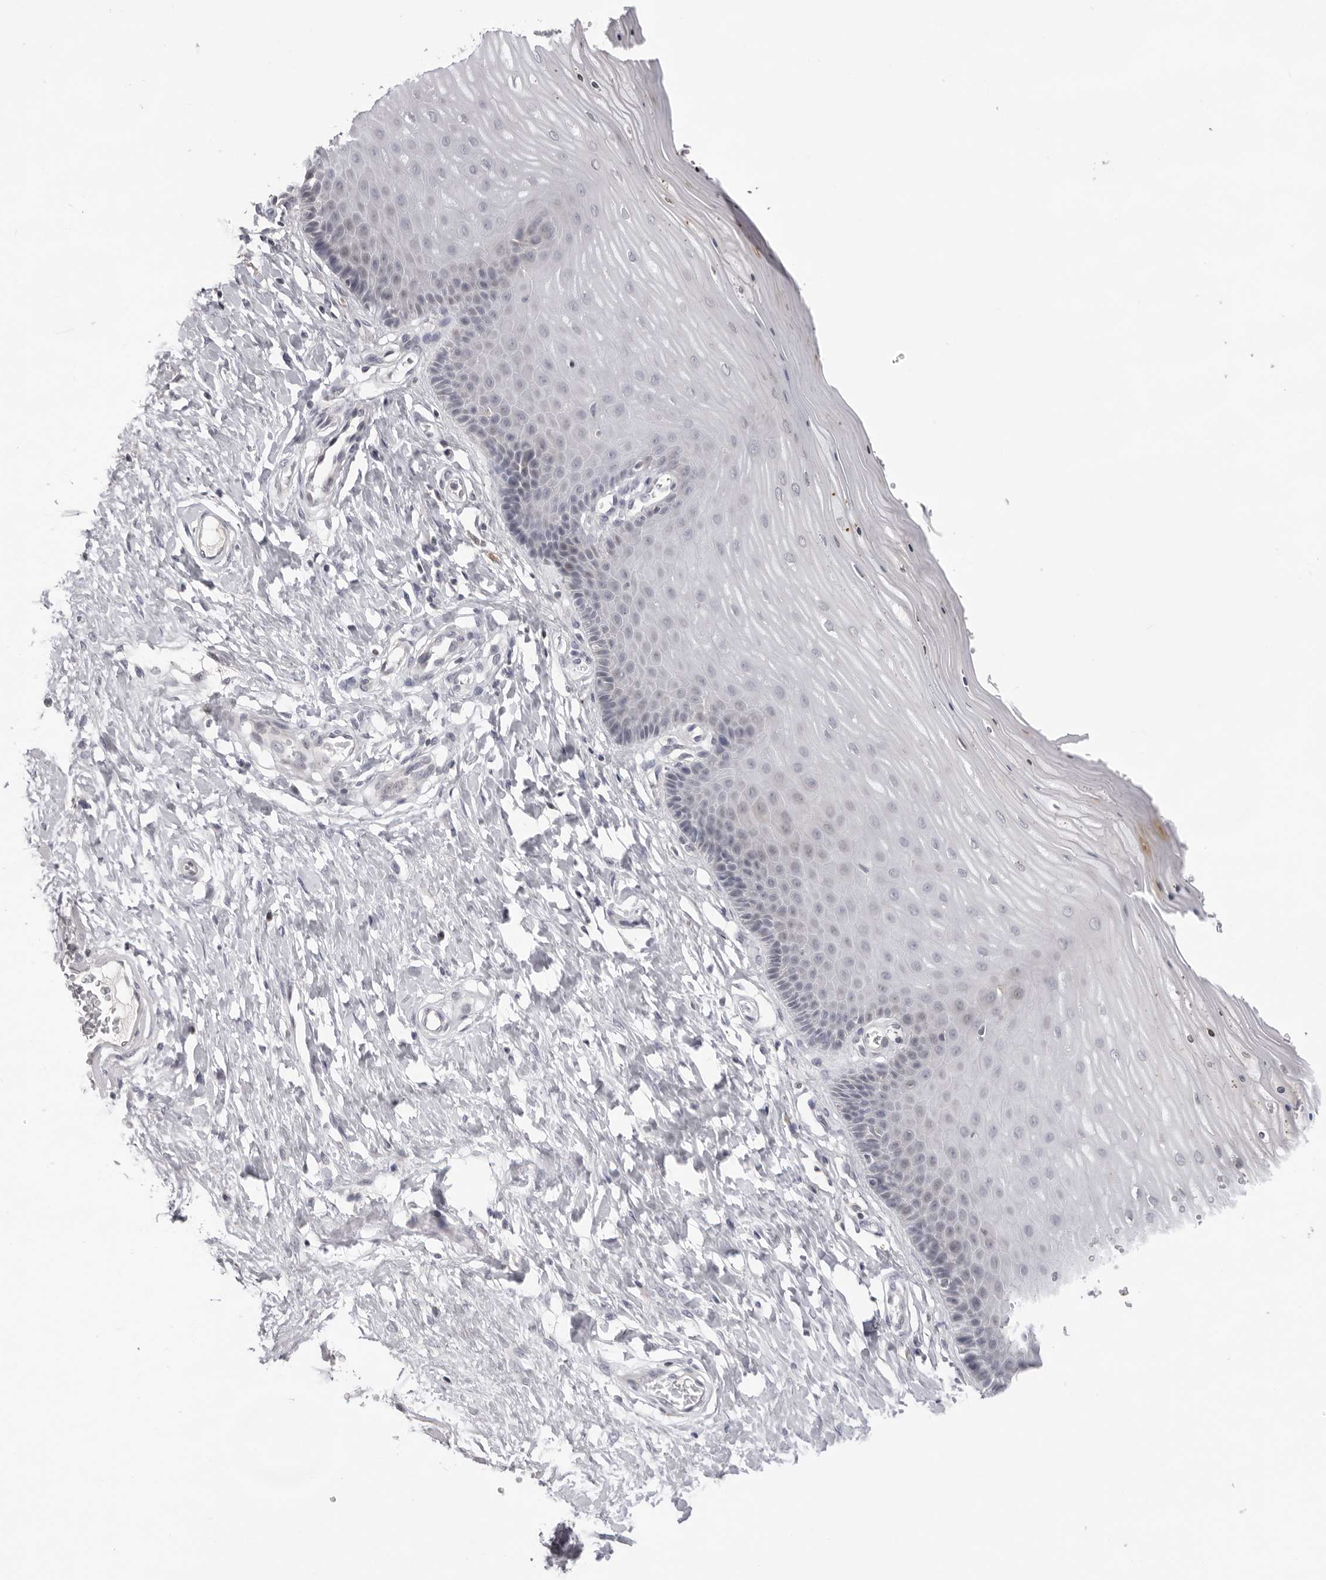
{"staining": {"intensity": "weak", "quantity": "<25%", "location": "cytoplasmic/membranous"}, "tissue": "cervix", "cell_type": "Glandular cells", "image_type": "normal", "snomed": [{"axis": "morphology", "description": "Normal tissue, NOS"}, {"axis": "topography", "description": "Cervix"}], "caption": "Cervix stained for a protein using IHC displays no positivity glandular cells.", "gene": "ACP6", "patient": {"sex": "female", "age": 55}}